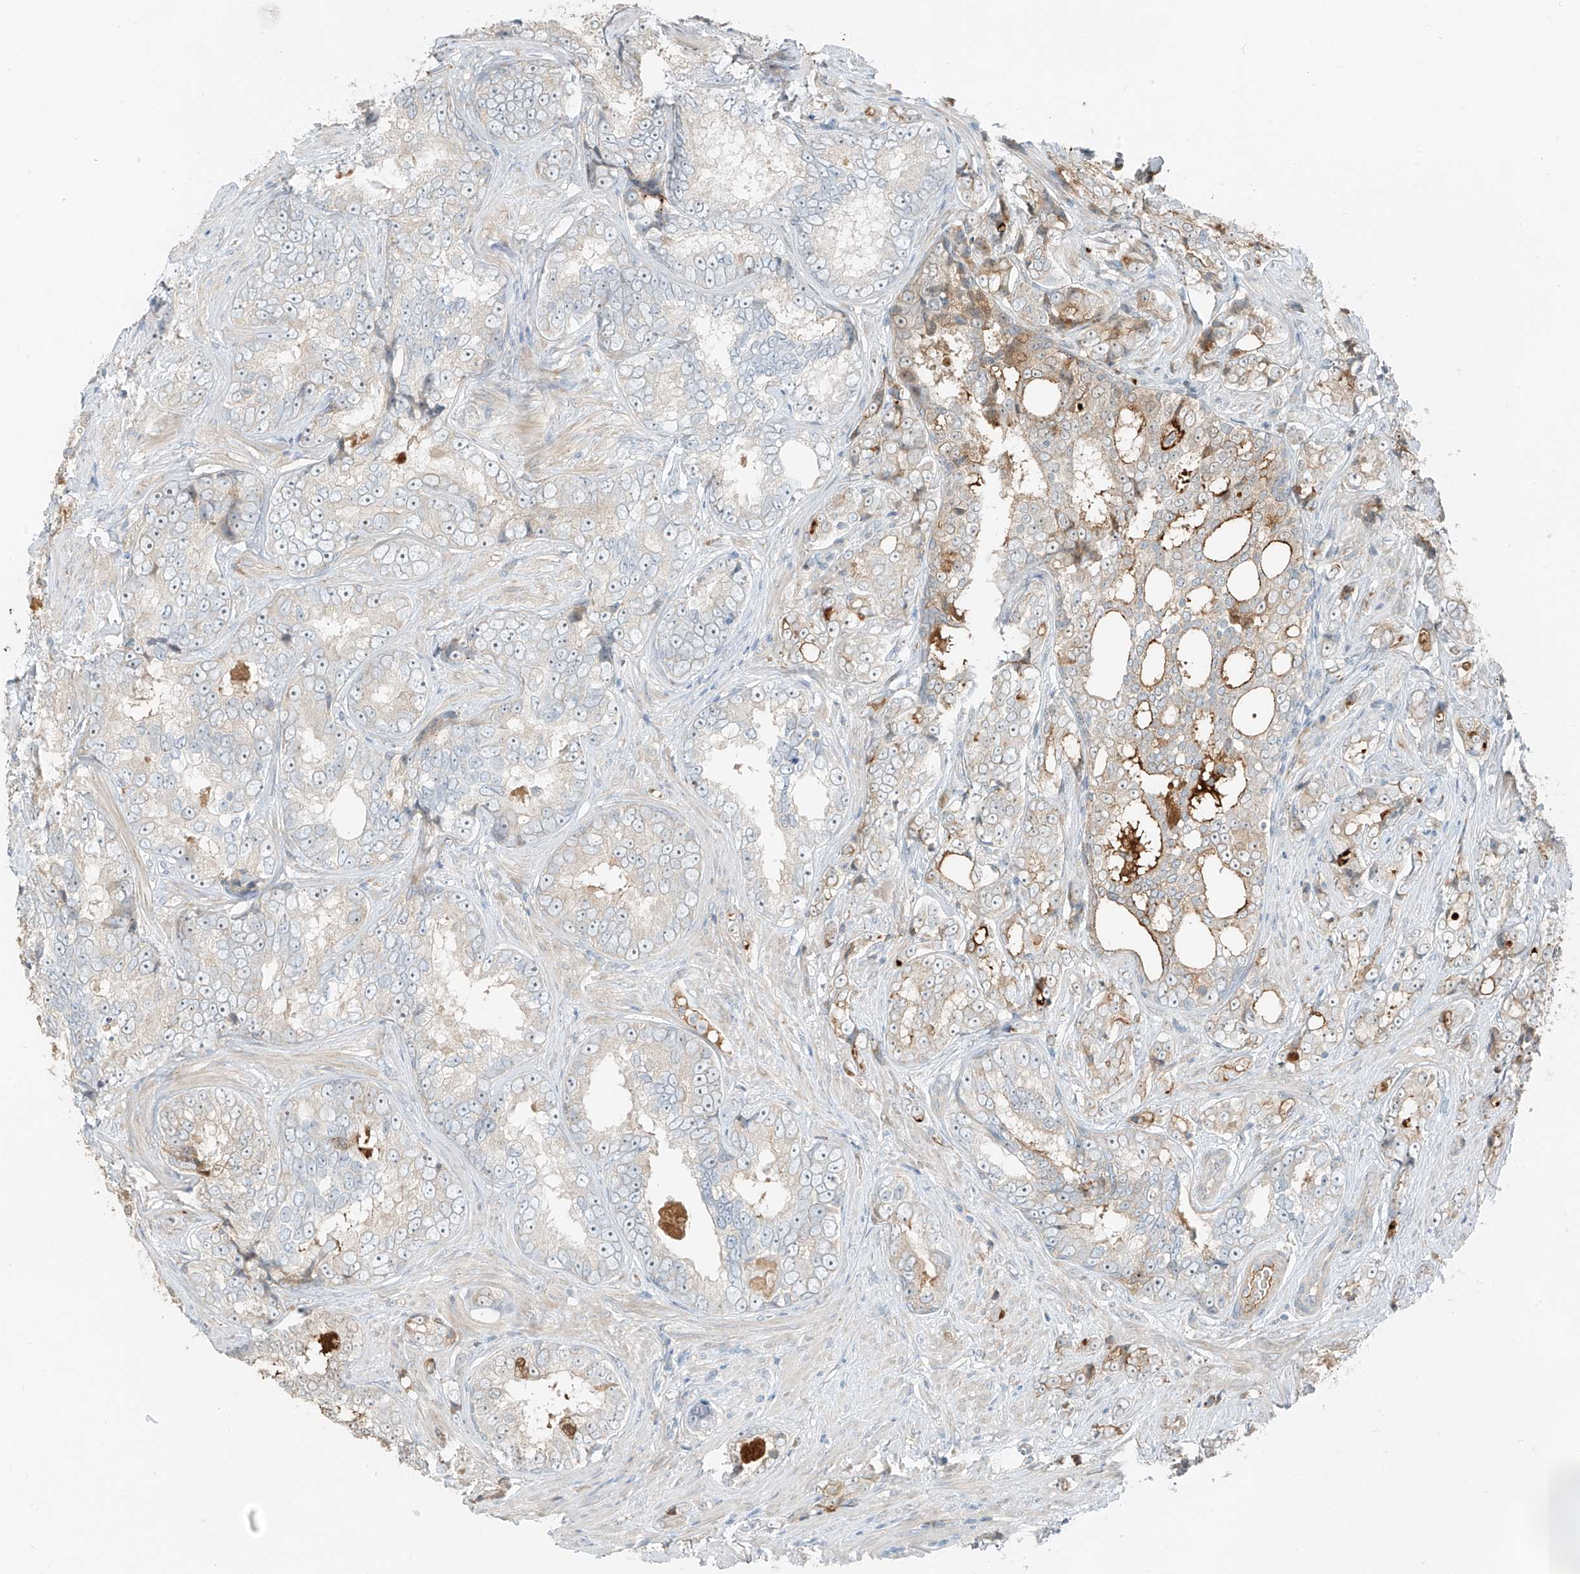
{"staining": {"intensity": "weak", "quantity": "<25%", "location": "cytoplasmic/membranous"}, "tissue": "prostate cancer", "cell_type": "Tumor cells", "image_type": "cancer", "snomed": [{"axis": "morphology", "description": "Adenocarcinoma, High grade"}, {"axis": "topography", "description": "Prostate"}], "caption": "Human prostate cancer stained for a protein using immunohistochemistry displays no expression in tumor cells.", "gene": "FSTL1", "patient": {"sex": "male", "age": 66}}